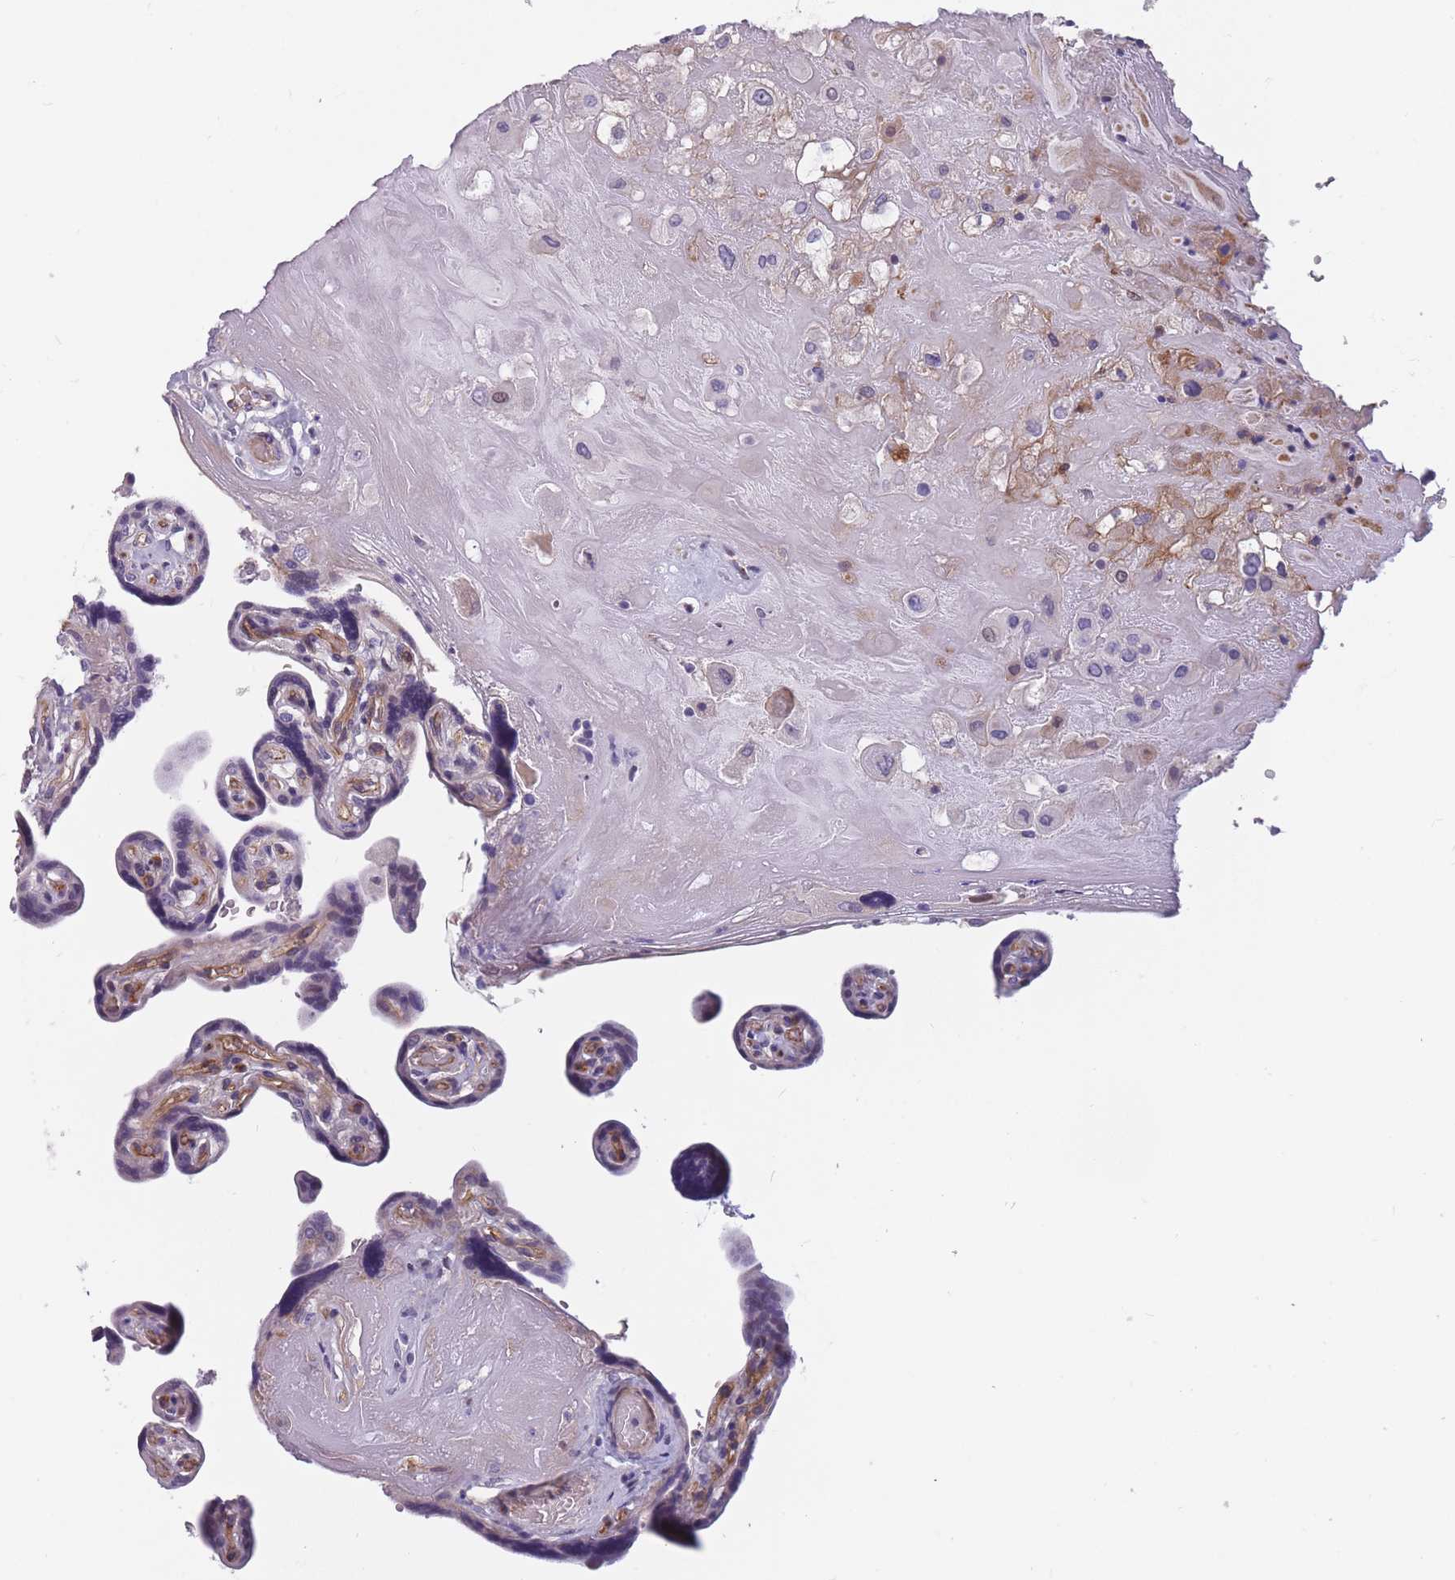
{"staining": {"intensity": "weak", "quantity": "<25%", "location": "cytoplasmic/membranous"}, "tissue": "placenta", "cell_type": "Decidual cells", "image_type": "normal", "snomed": [{"axis": "morphology", "description": "Normal tissue, NOS"}, {"axis": "topography", "description": "Placenta"}], "caption": "IHC histopathology image of benign placenta: human placenta stained with DAB (3,3'-diaminobenzidine) demonstrates no significant protein positivity in decidual cells.", "gene": "FAM83F", "patient": {"sex": "female", "age": 32}}